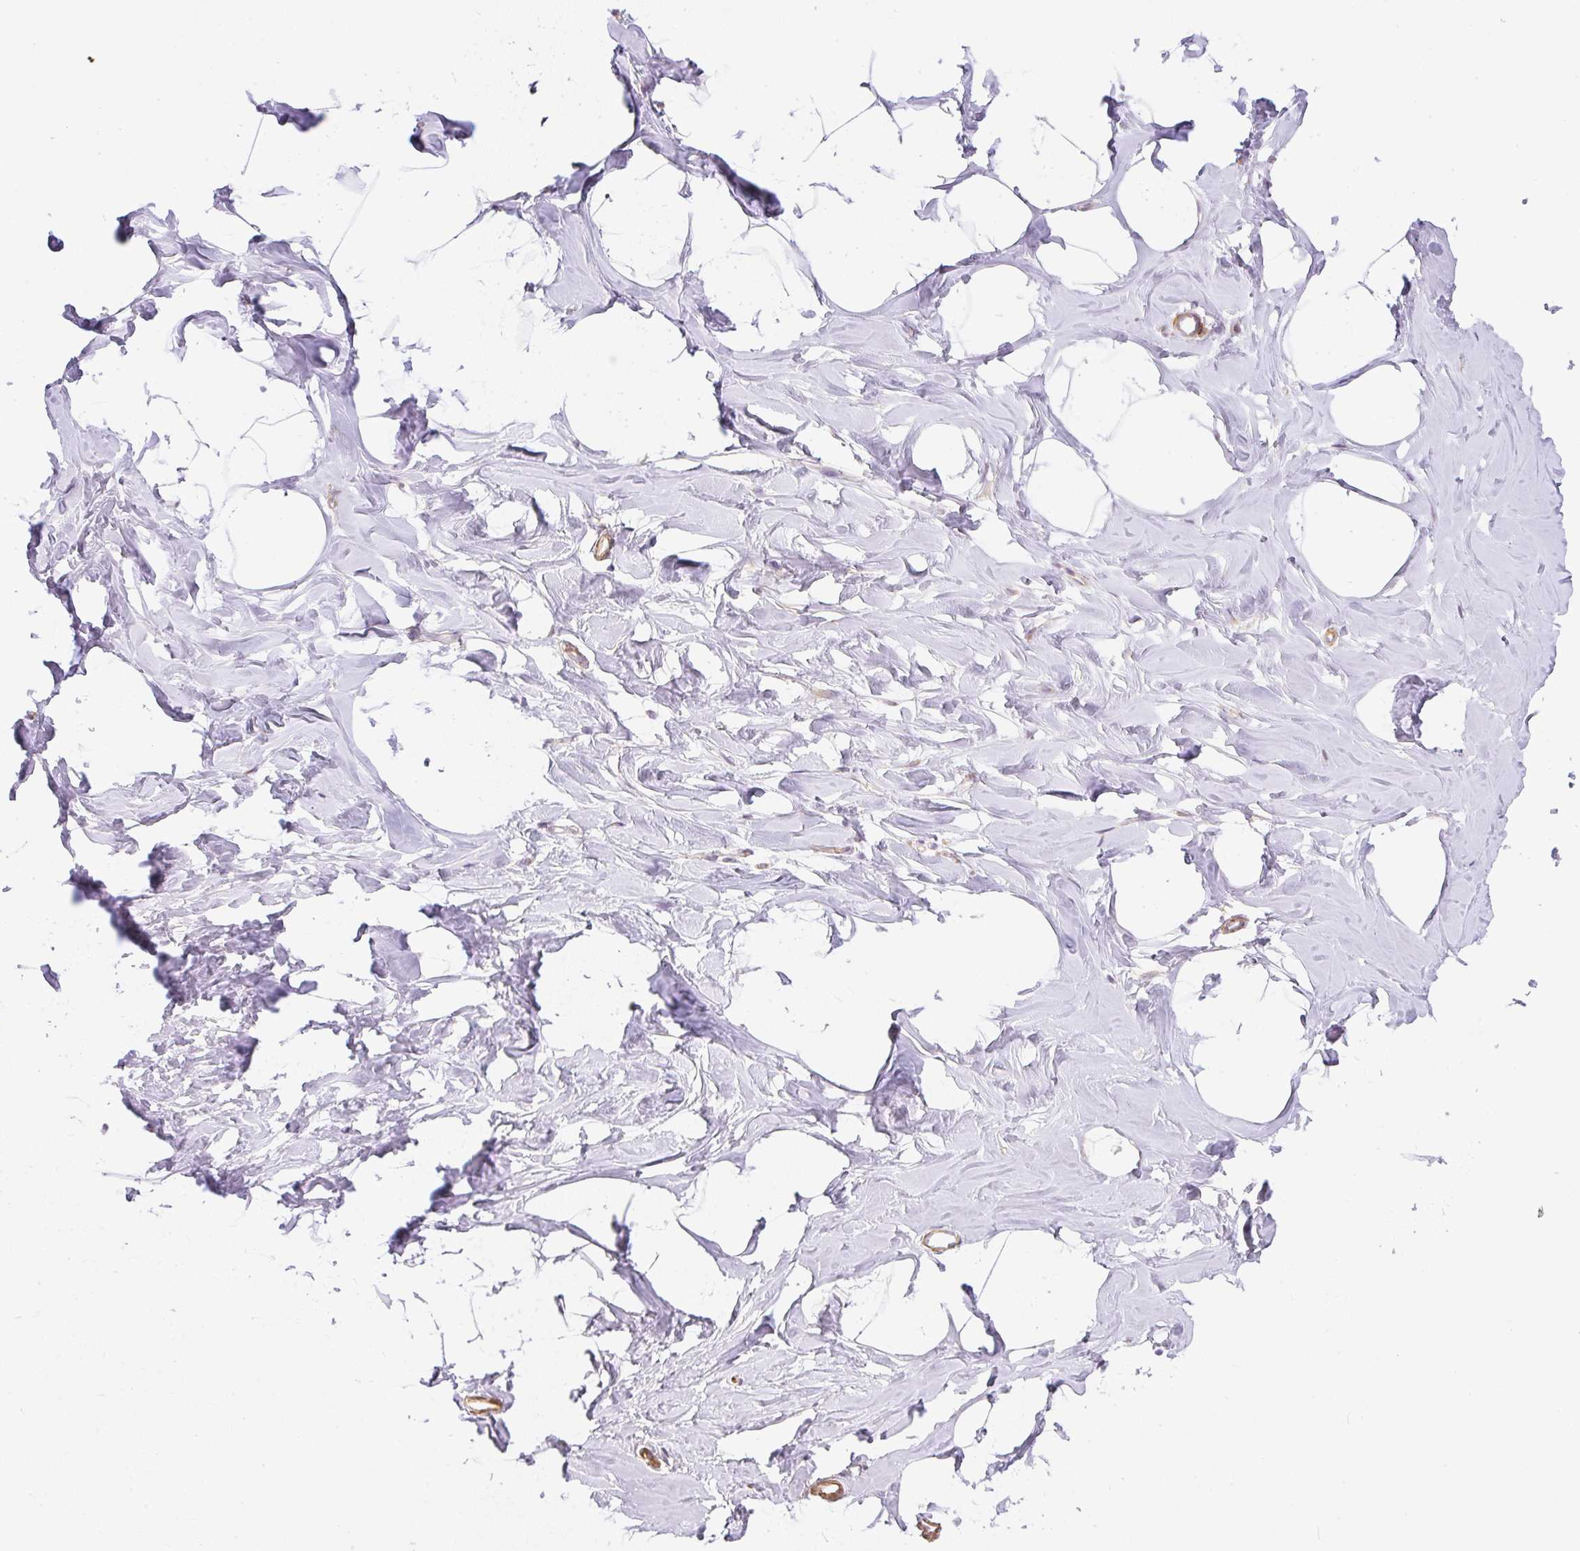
{"staining": {"intensity": "negative", "quantity": "none", "location": "none"}, "tissue": "breast", "cell_type": "Adipocytes", "image_type": "normal", "snomed": [{"axis": "morphology", "description": "Normal tissue, NOS"}, {"axis": "topography", "description": "Breast"}], "caption": "The histopathology image shows no staining of adipocytes in unremarkable breast.", "gene": "SULF1", "patient": {"sex": "female", "age": 32}}